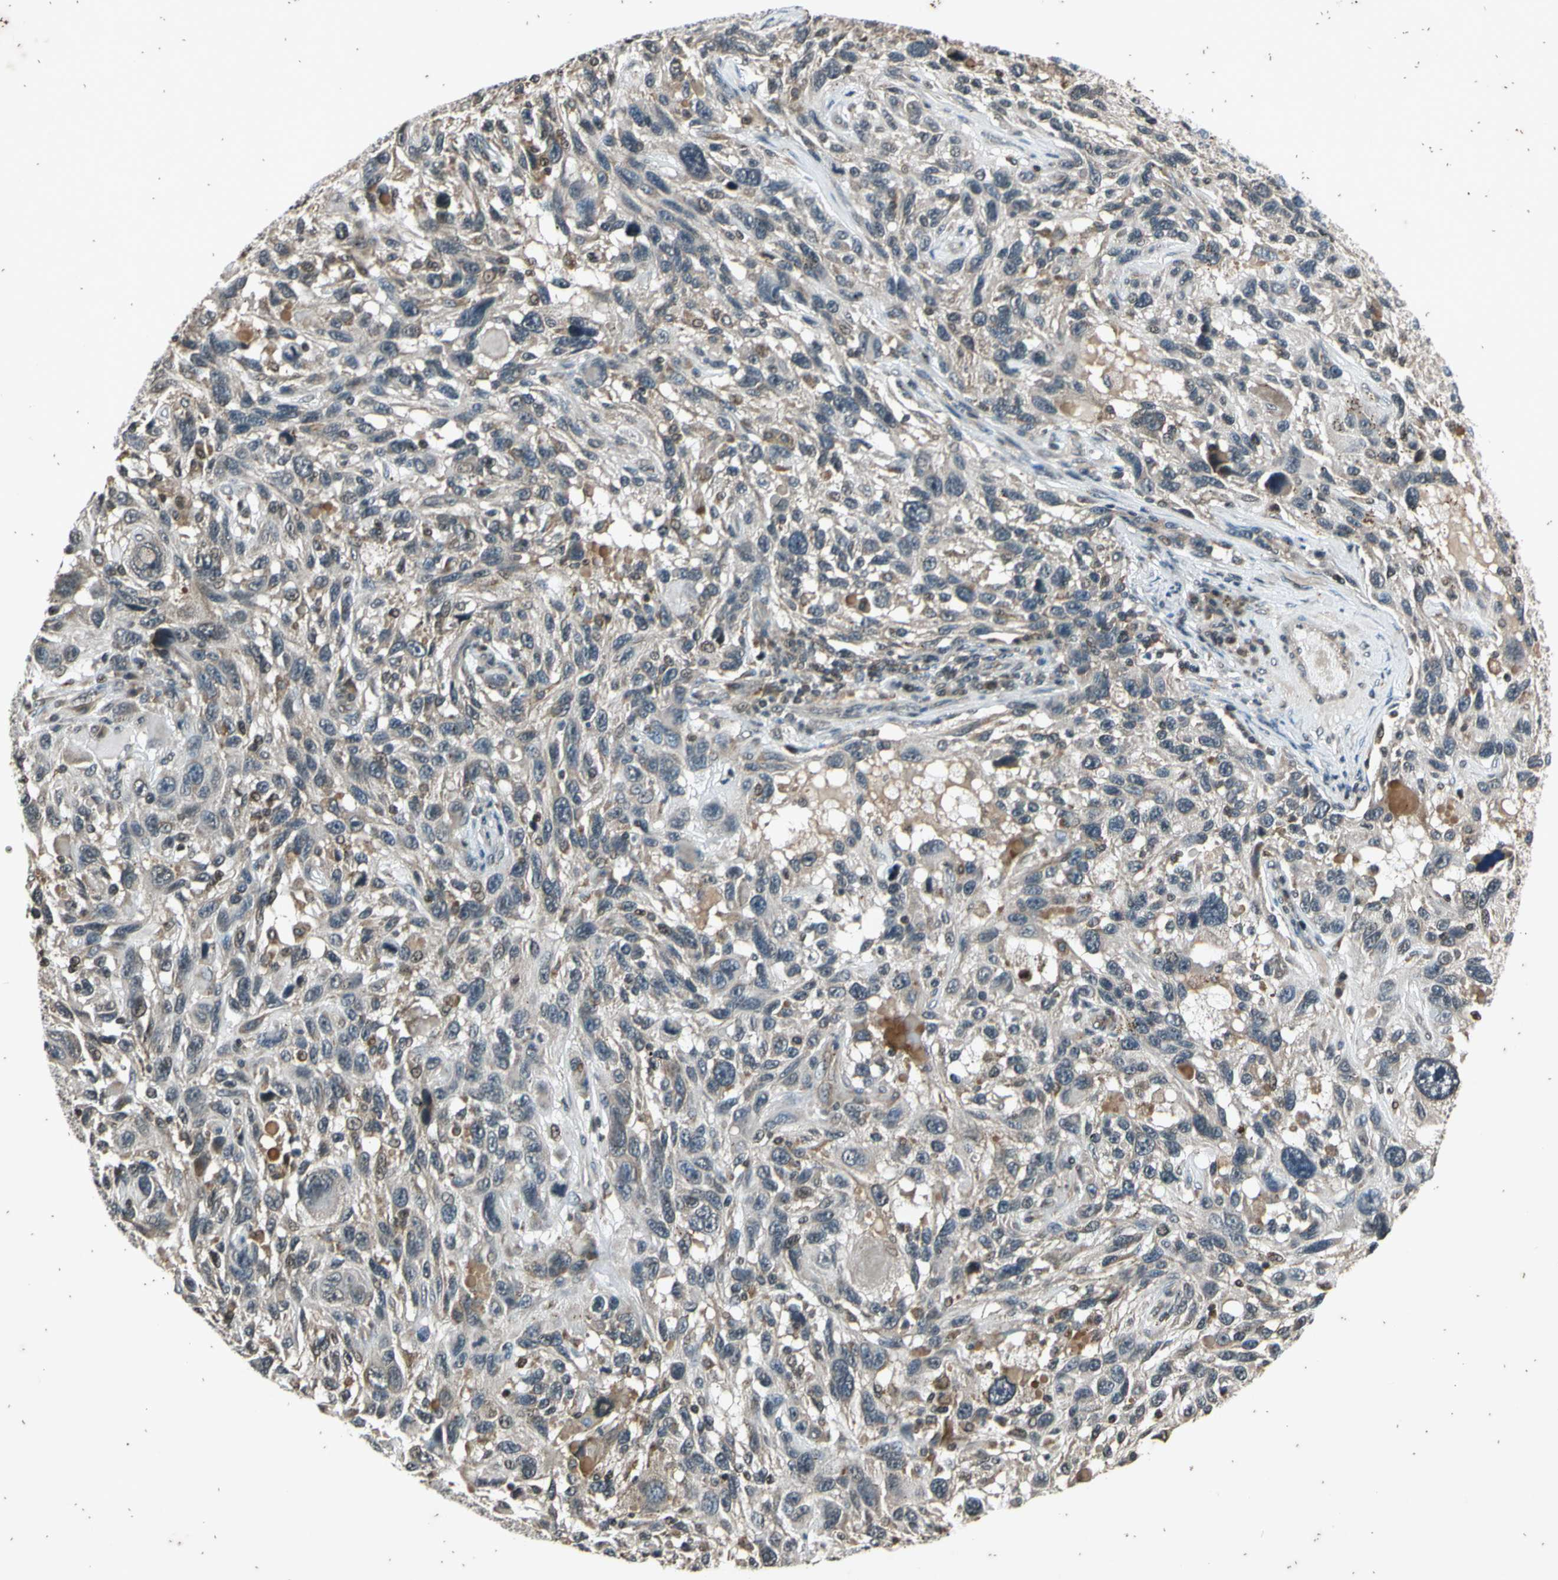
{"staining": {"intensity": "negative", "quantity": "none", "location": "none"}, "tissue": "melanoma", "cell_type": "Tumor cells", "image_type": "cancer", "snomed": [{"axis": "morphology", "description": "Malignant melanoma, NOS"}, {"axis": "topography", "description": "Skin"}], "caption": "Tumor cells are negative for brown protein staining in malignant melanoma.", "gene": "EFNB2", "patient": {"sex": "male", "age": 53}}